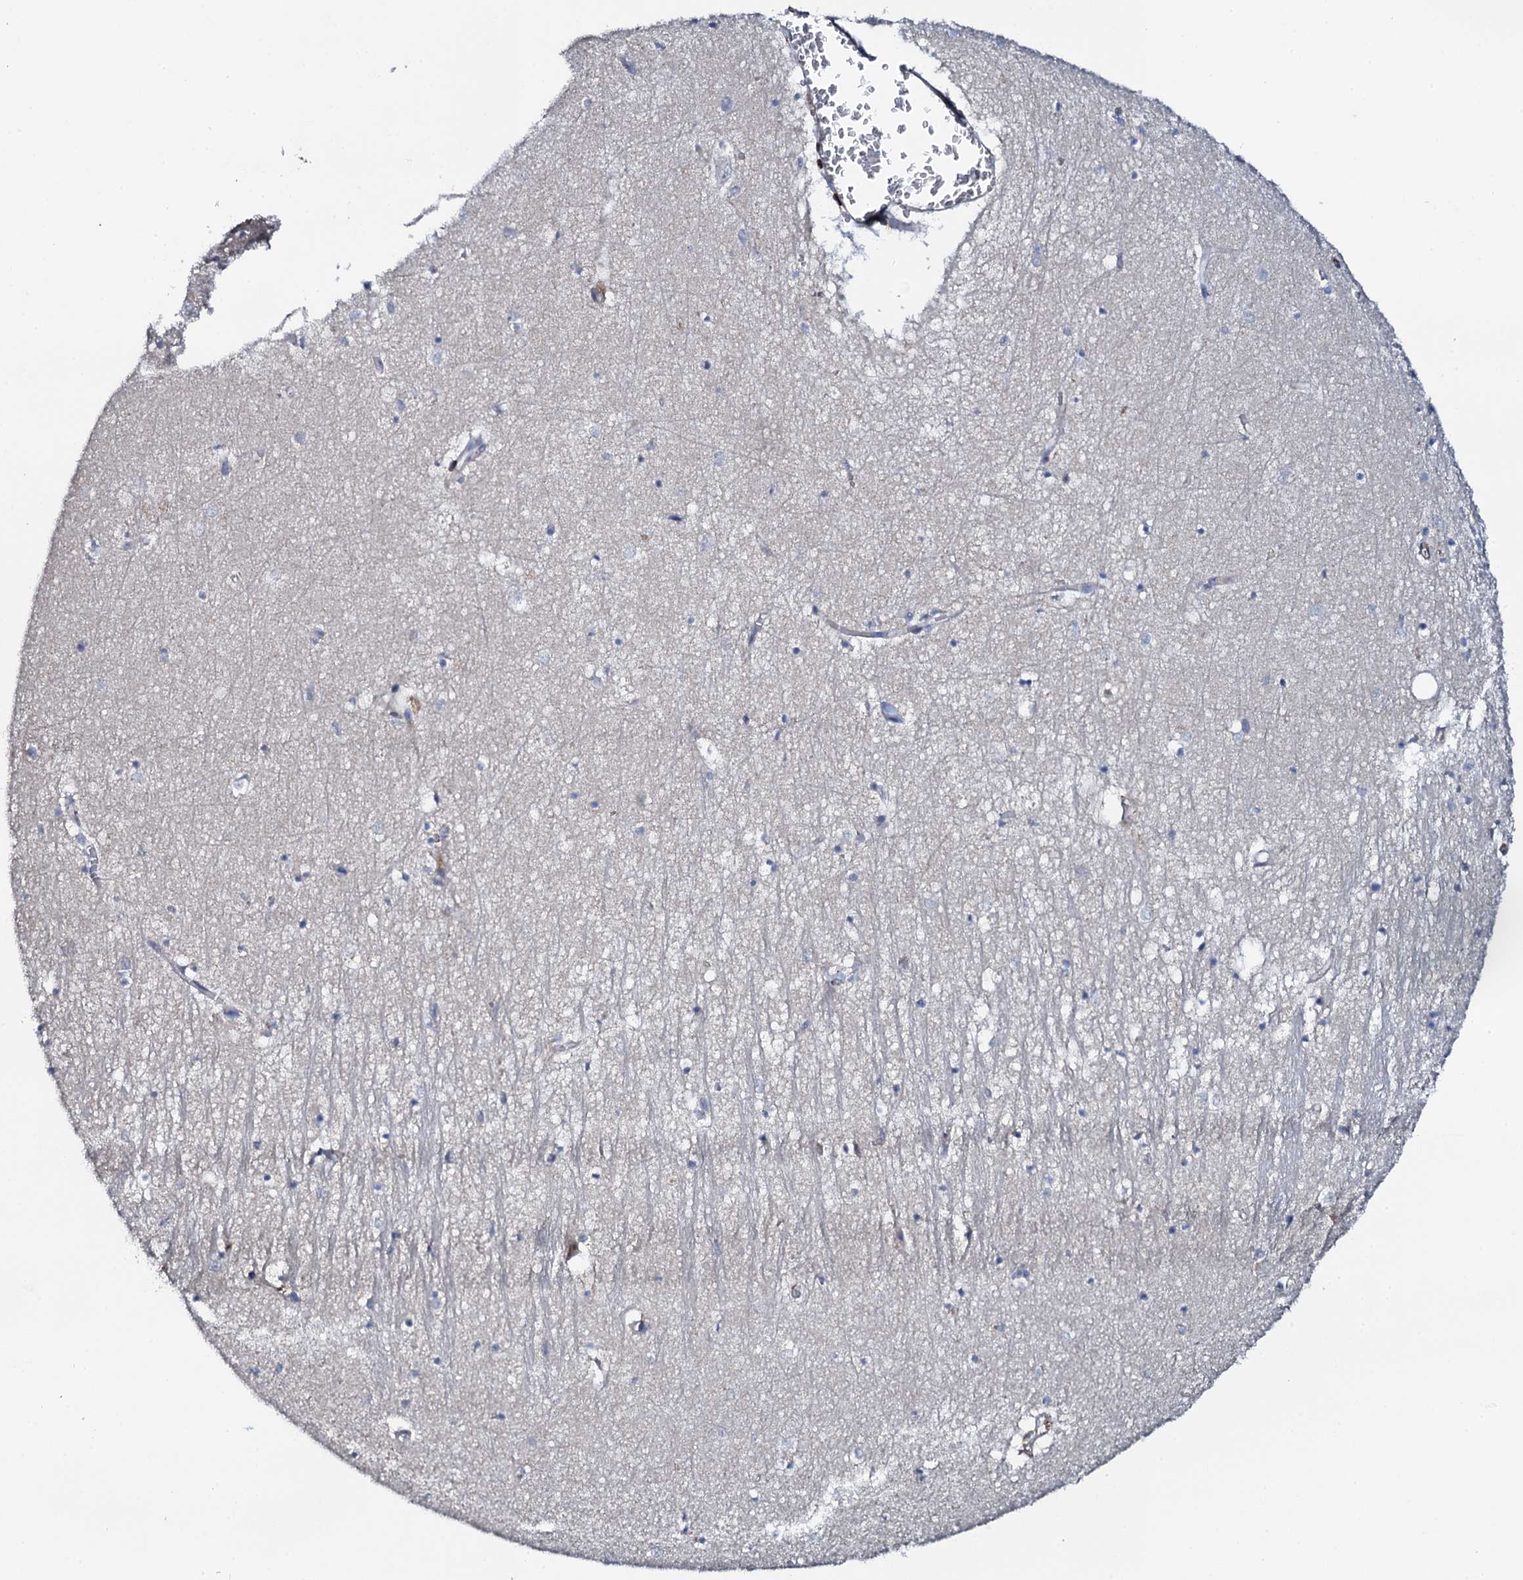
{"staining": {"intensity": "negative", "quantity": "none", "location": "none"}, "tissue": "hippocampus", "cell_type": "Glial cells", "image_type": "normal", "snomed": [{"axis": "morphology", "description": "Normal tissue, NOS"}, {"axis": "topography", "description": "Hippocampus"}], "caption": "Immunohistochemistry (IHC) of benign human hippocampus reveals no staining in glial cells. (Stains: DAB immunohistochemistry (IHC) with hematoxylin counter stain, Microscopy: brightfield microscopy at high magnification).", "gene": "VAMP8", "patient": {"sex": "female", "age": 64}}